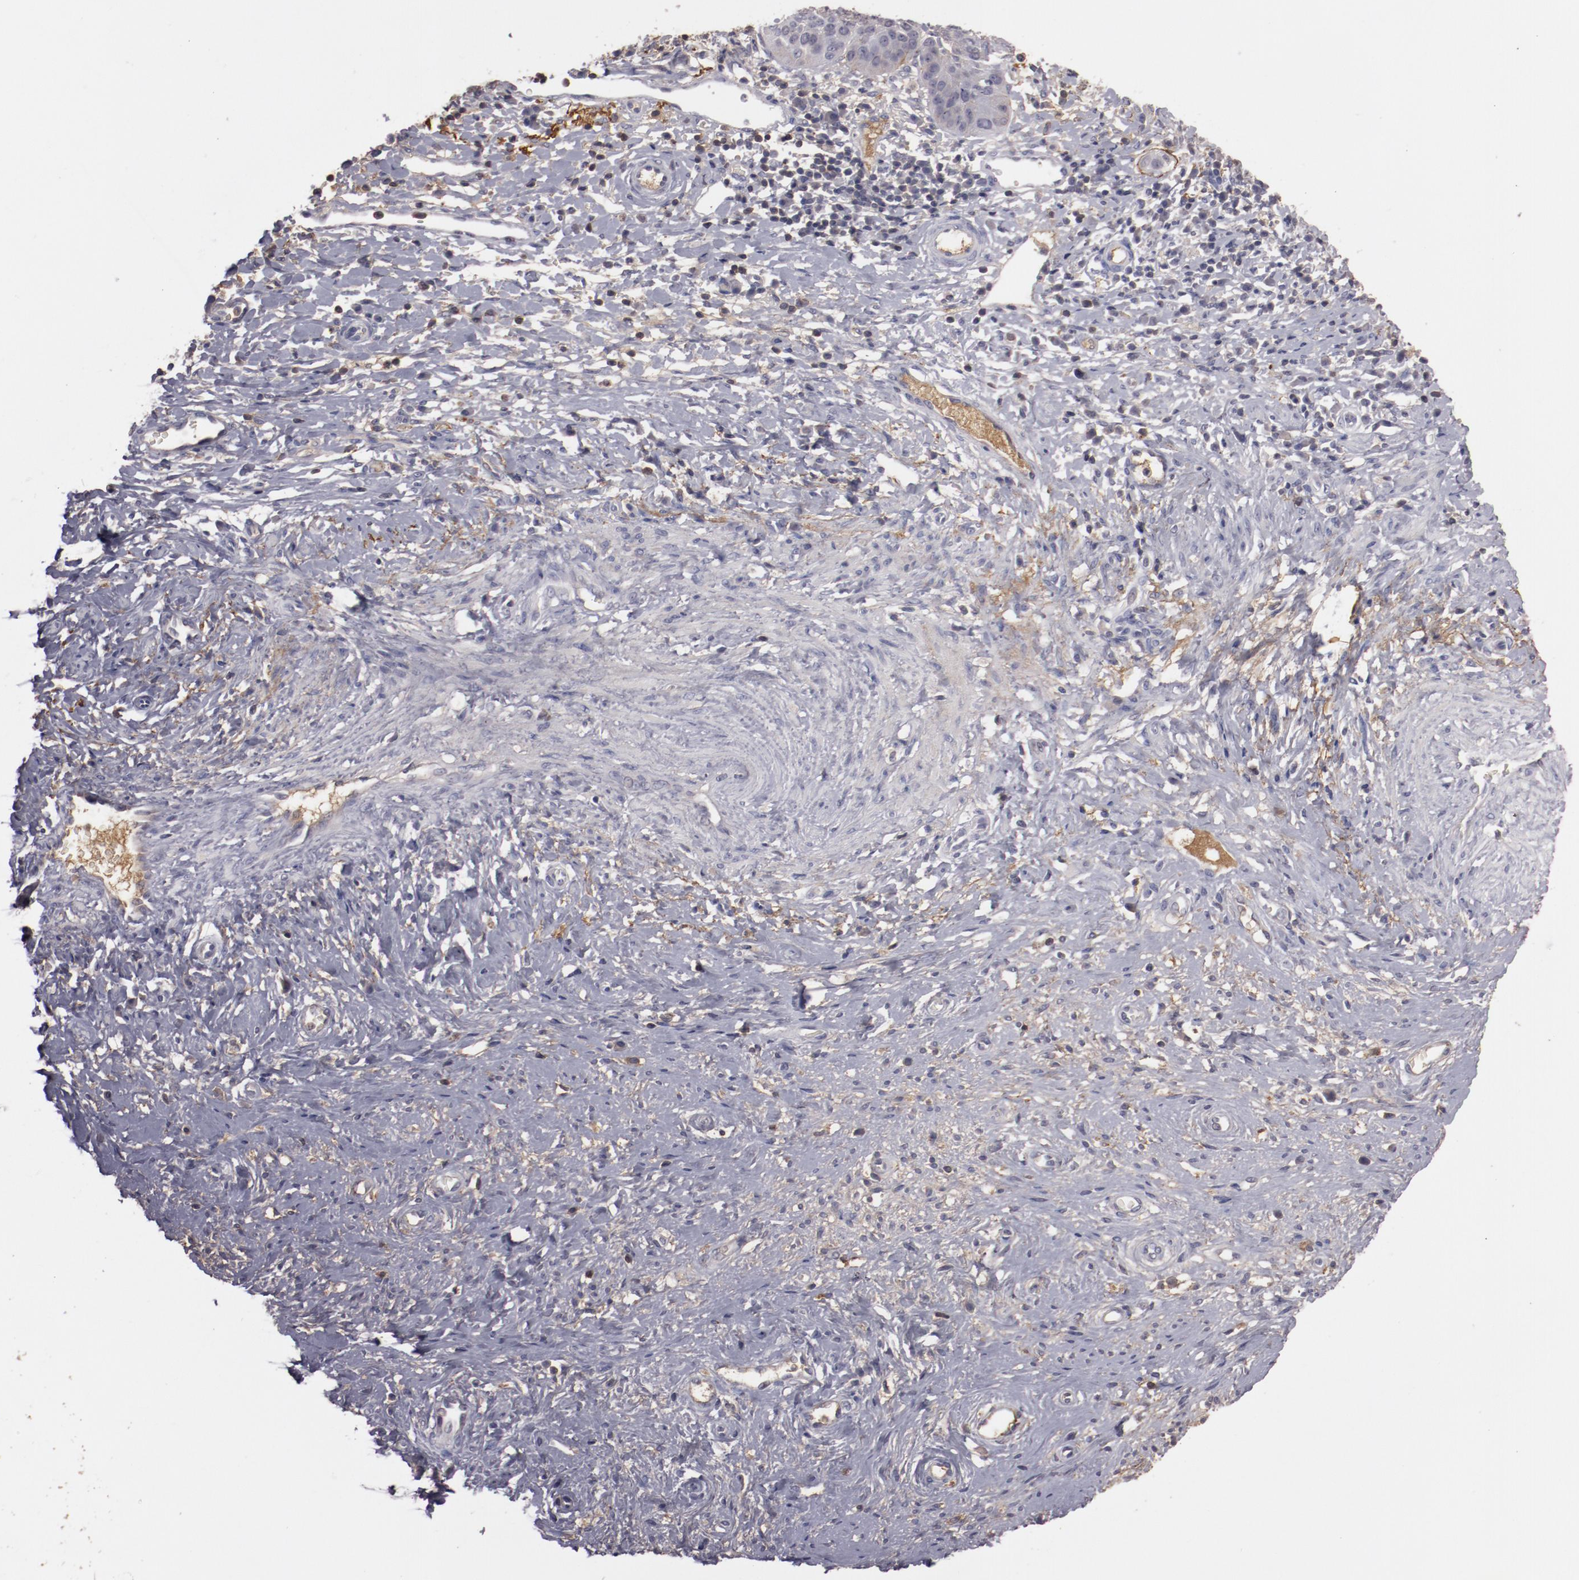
{"staining": {"intensity": "negative", "quantity": "none", "location": "none"}, "tissue": "cervical cancer", "cell_type": "Tumor cells", "image_type": "cancer", "snomed": [{"axis": "morphology", "description": "Normal tissue, NOS"}, {"axis": "morphology", "description": "Squamous cell carcinoma, NOS"}, {"axis": "topography", "description": "Cervix"}], "caption": "DAB immunohistochemical staining of human cervical squamous cell carcinoma reveals no significant staining in tumor cells.", "gene": "MBL2", "patient": {"sex": "female", "age": 39}}